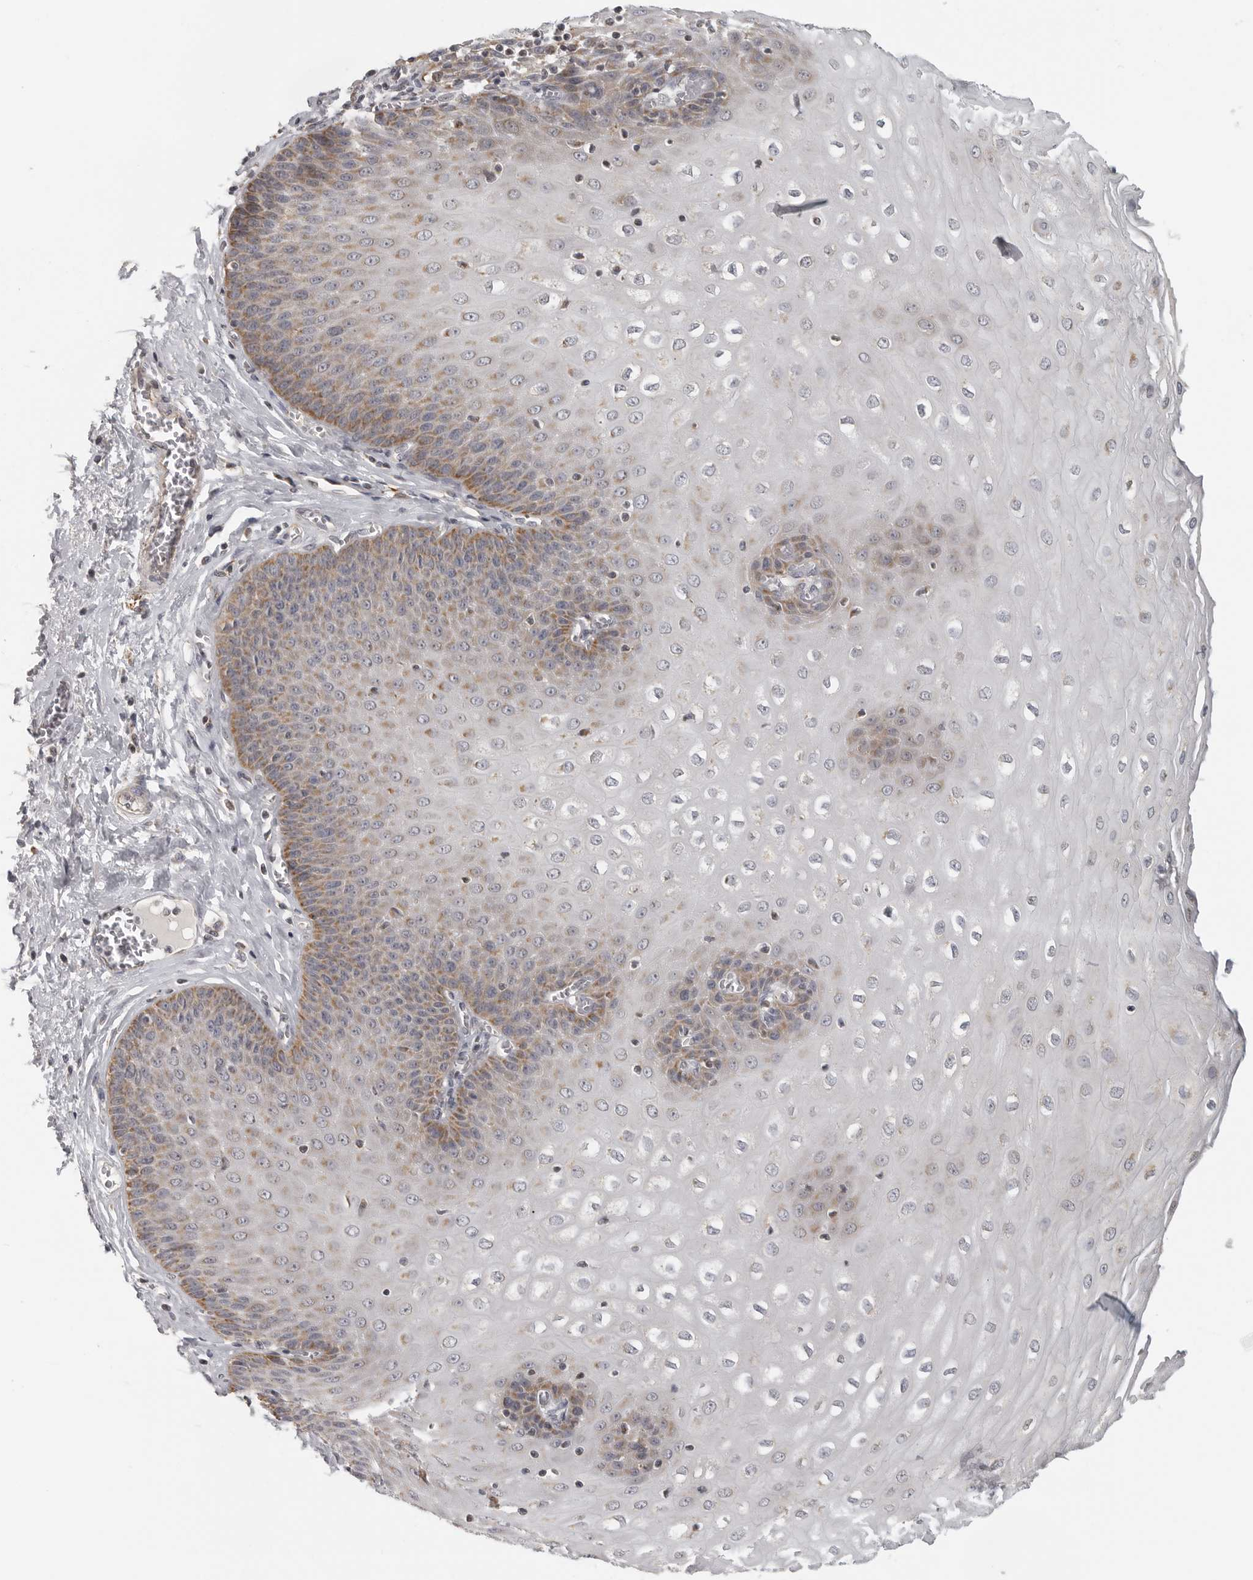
{"staining": {"intensity": "moderate", "quantity": "25%-75%", "location": "cytoplasmic/membranous"}, "tissue": "esophagus", "cell_type": "Squamous epithelial cells", "image_type": "normal", "snomed": [{"axis": "morphology", "description": "Normal tissue, NOS"}, {"axis": "topography", "description": "Esophagus"}], "caption": "Immunohistochemistry micrograph of benign human esophagus stained for a protein (brown), which demonstrates medium levels of moderate cytoplasmic/membranous positivity in approximately 25%-75% of squamous epithelial cells.", "gene": "RXFP3", "patient": {"sex": "male", "age": 60}}